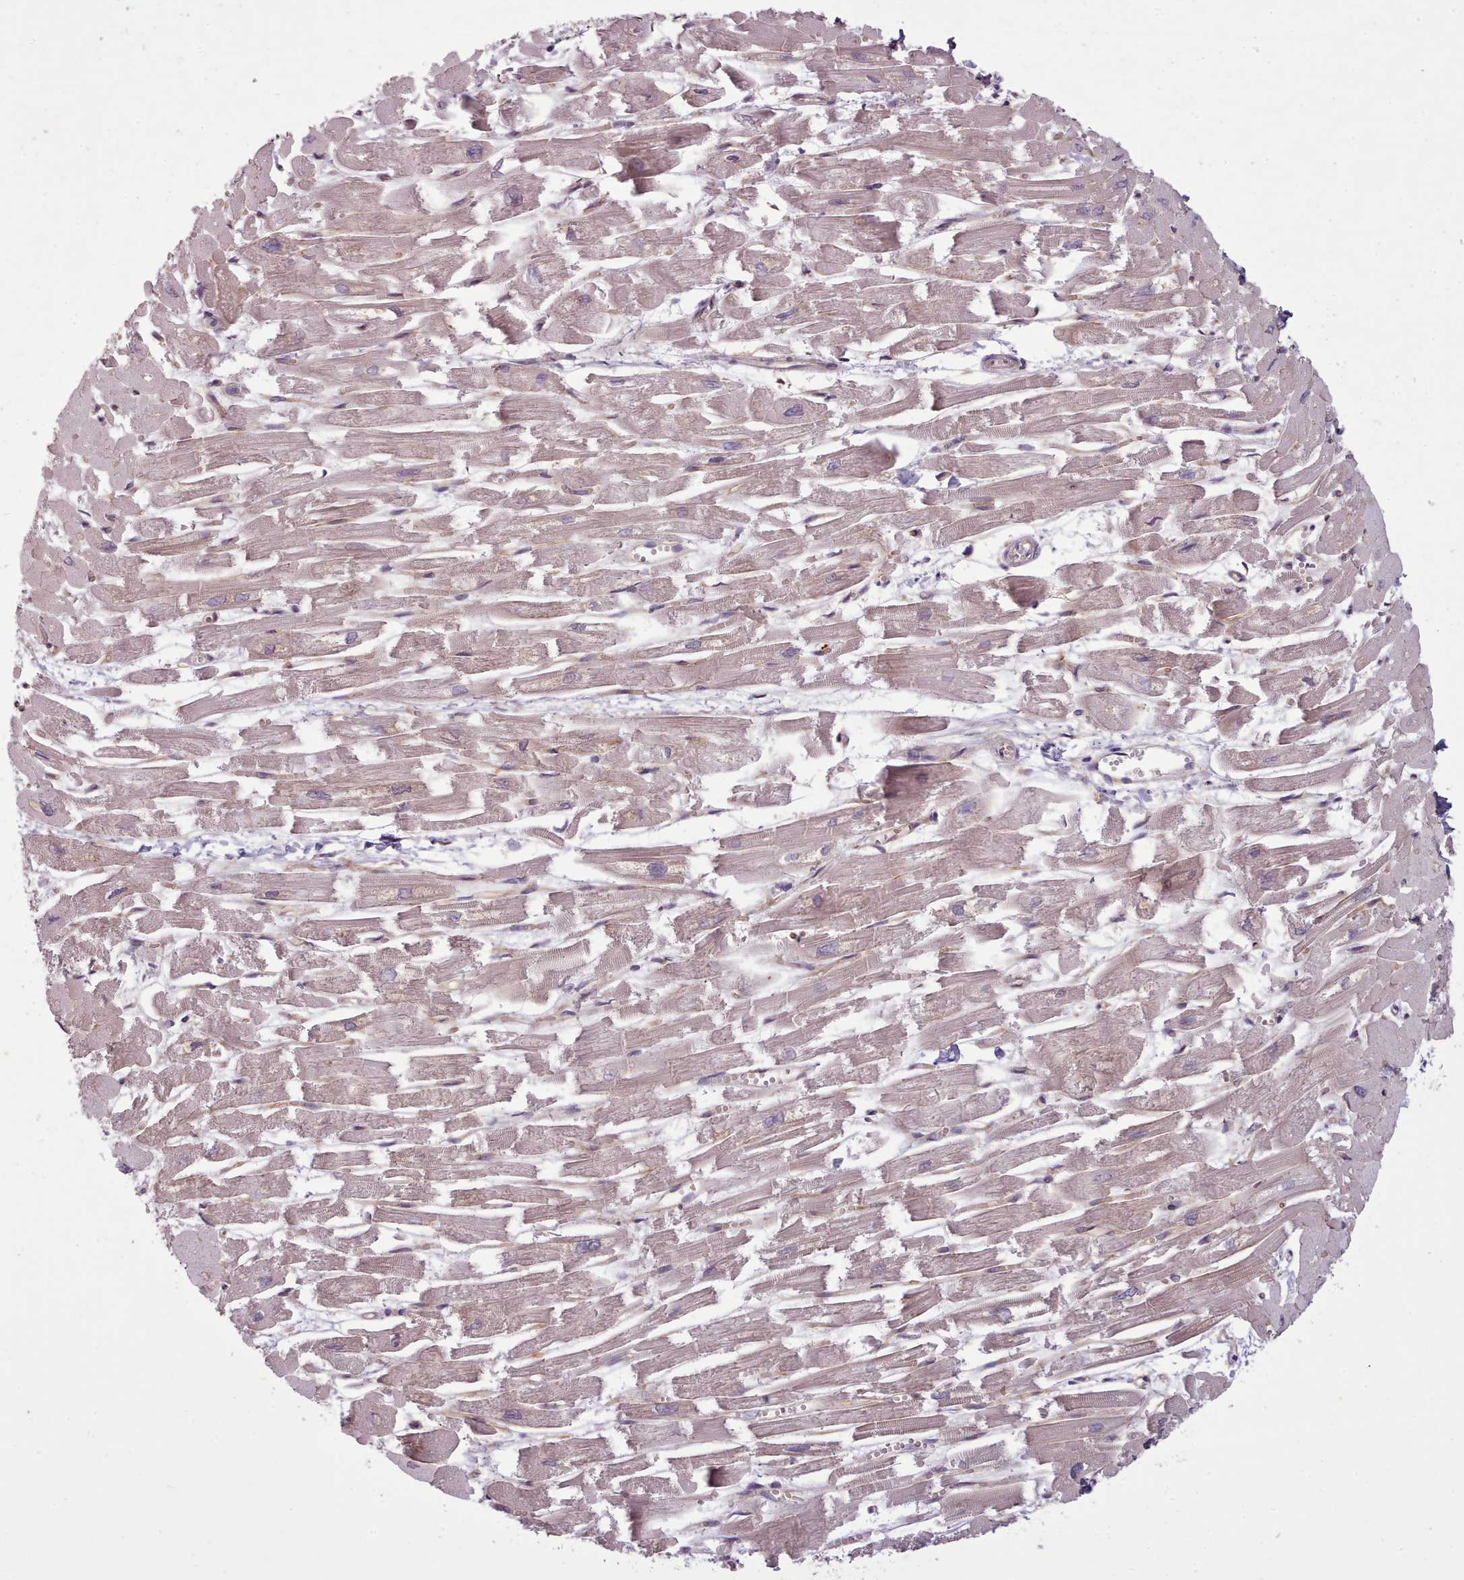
{"staining": {"intensity": "weak", "quantity": ">75%", "location": "cytoplasmic/membranous"}, "tissue": "heart muscle", "cell_type": "Cardiomyocytes", "image_type": "normal", "snomed": [{"axis": "morphology", "description": "Normal tissue, NOS"}, {"axis": "topography", "description": "Heart"}], "caption": "Human heart muscle stained for a protein (brown) reveals weak cytoplasmic/membranous positive staining in approximately >75% of cardiomyocytes.", "gene": "PLD4", "patient": {"sex": "male", "age": 54}}